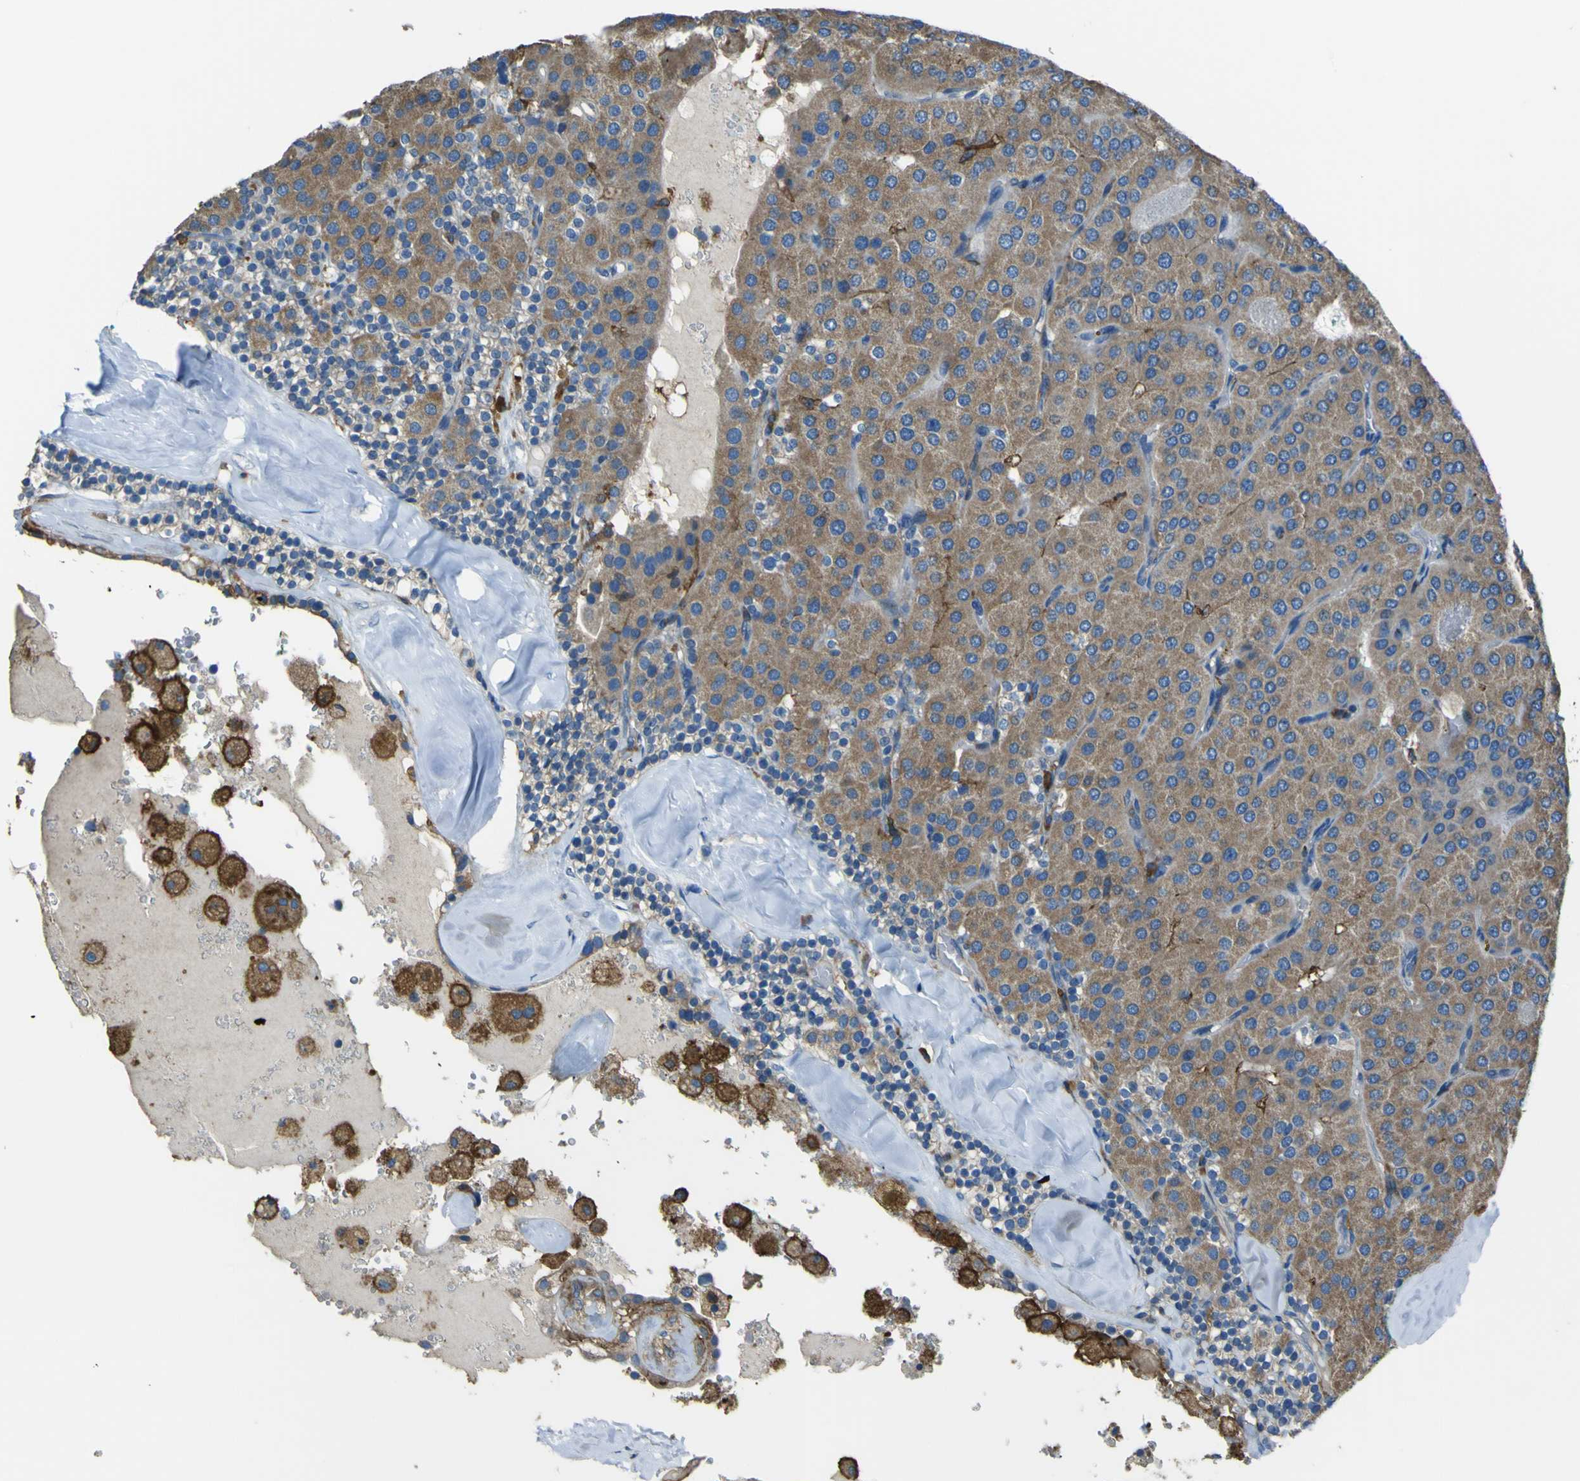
{"staining": {"intensity": "moderate", "quantity": ">75%", "location": "cytoplasmic/membranous"}, "tissue": "parathyroid gland", "cell_type": "Glandular cells", "image_type": "normal", "snomed": [{"axis": "morphology", "description": "Normal tissue, NOS"}, {"axis": "morphology", "description": "Adenoma, NOS"}, {"axis": "topography", "description": "Parathyroid gland"}], "caption": "IHC photomicrograph of benign human parathyroid gland stained for a protein (brown), which displays medium levels of moderate cytoplasmic/membranous positivity in approximately >75% of glandular cells.", "gene": "LAIR1", "patient": {"sex": "female", "age": 86}}